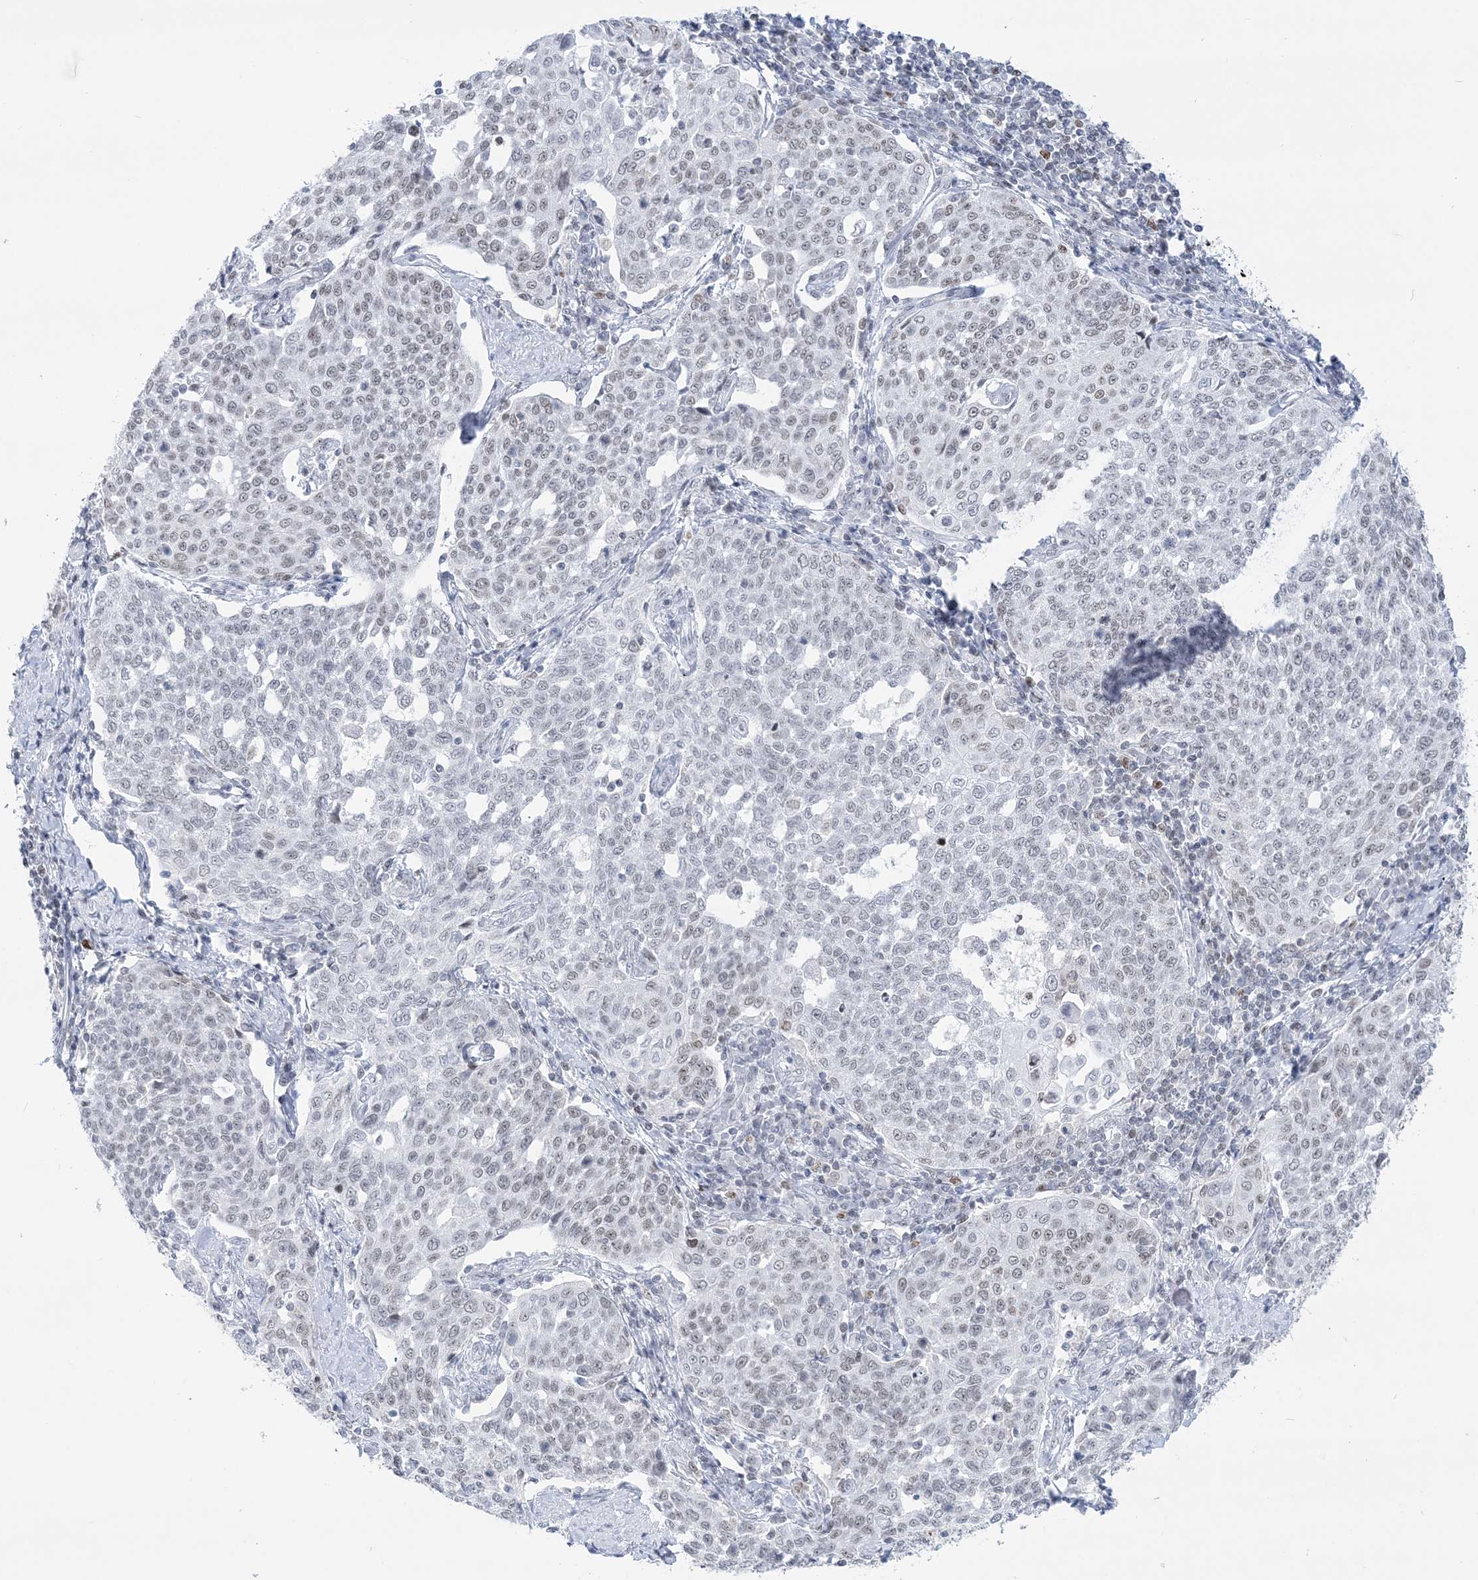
{"staining": {"intensity": "weak", "quantity": "<25%", "location": "nuclear"}, "tissue": "cervical cancer", "cell_type": "Tumor cells", "image_type": "cancer", "snomed": [{"axis": "morphology", "description": "Squamous cell carcinoma, NOS"}, {"axis": "topography", "description": "Cervix"}], "caption": "The micrograph displays no significant positivity in tumor cells of cervical cancer (squamous cell carcinoma).", "gene": "DDX21", "patient": {"sex": "female", "age": 34}}